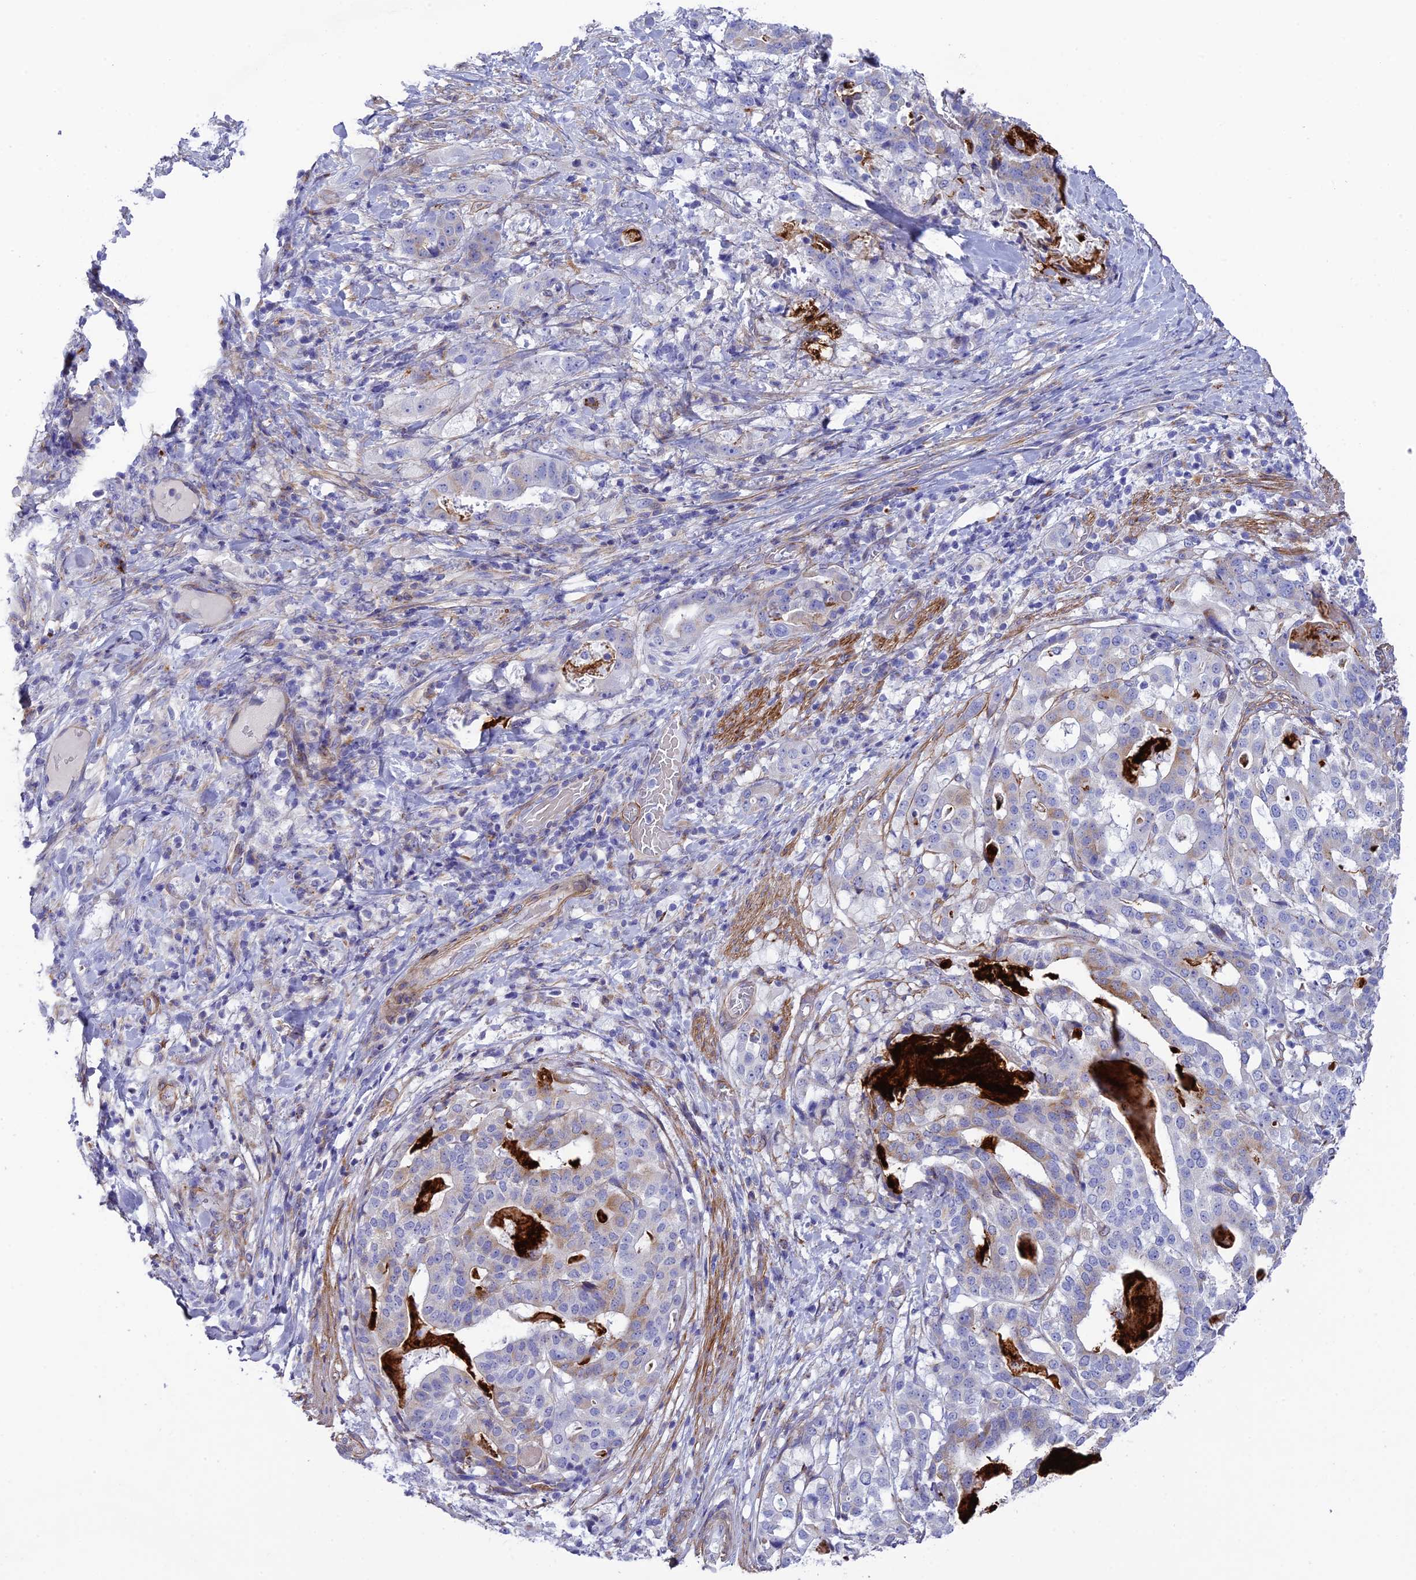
{"staining": {"intensity": "weak", "quantity": "<25%", "location": "cytoplasmic/membranous"}, "tissue": "stomach cancer", "cell_type": "Tumor cells", "image_type": "cancer", "snomed": [{"axis": "morphology", "description": "Adenocarcinoma, NOS"}, {"axis": "topography", "description": "Stomach"}], "caption": "IHC of stomach cancer (adenocarcinoma) demonstrates no positivity in tumor cells. (IHC, brightfield microscopy, high magnification).", "gene": "TNS1", "patient": {"sex": "male", "age": 48}}